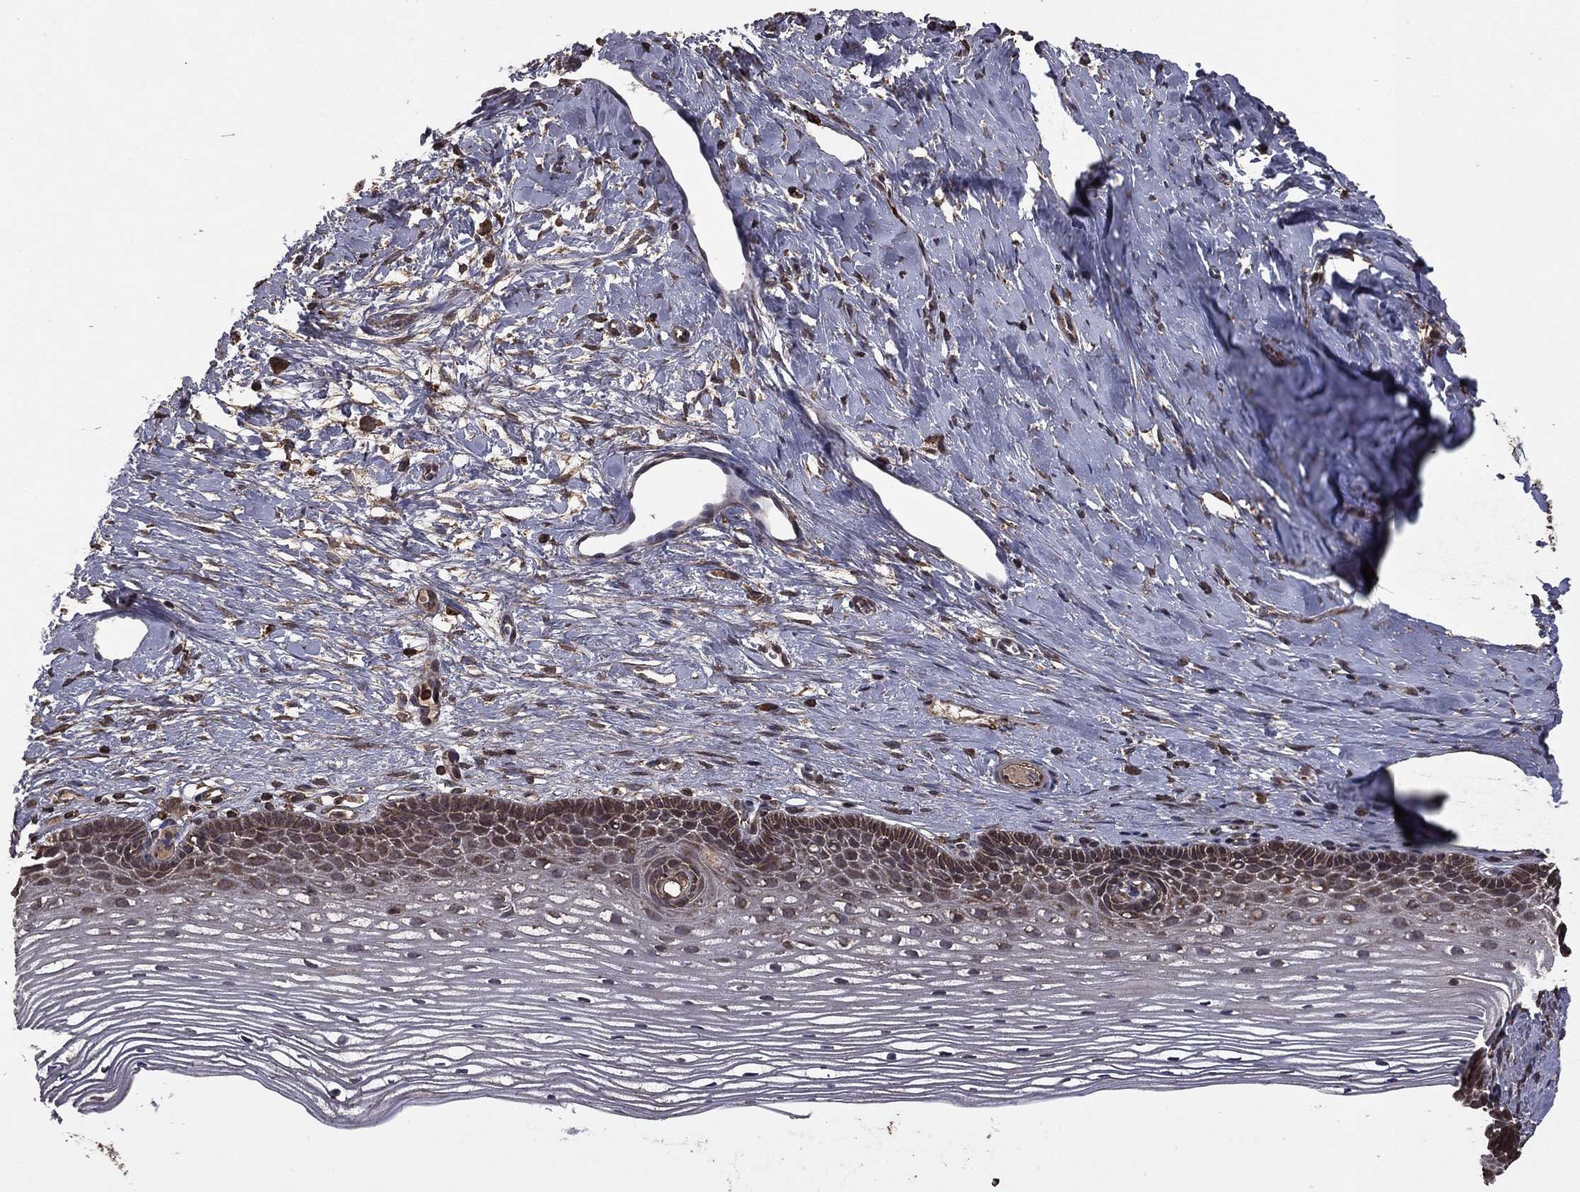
{"staining": {"intensity": "negative", "quantity": "none", "location": "none"}, "tissue": "cervix", "cell_type": "Glandular cells", "image_type": "normal", "snomed": [{"axis": "morphology", "description": "Normal tissue, NOS"}, {"axis": "topography", "description": "Cervix"}], "caption": "Glandular cells show no significant protein staining in normal cervix. (Stains: DAB (3,3'-diaminobenzidine) immunohistochemistry with hematoxylin counter stain, Microscopy: brightfield microscopy at high magnification).", "gene": "BIRC6", "patient": {"sex": "female", "age": 40}}